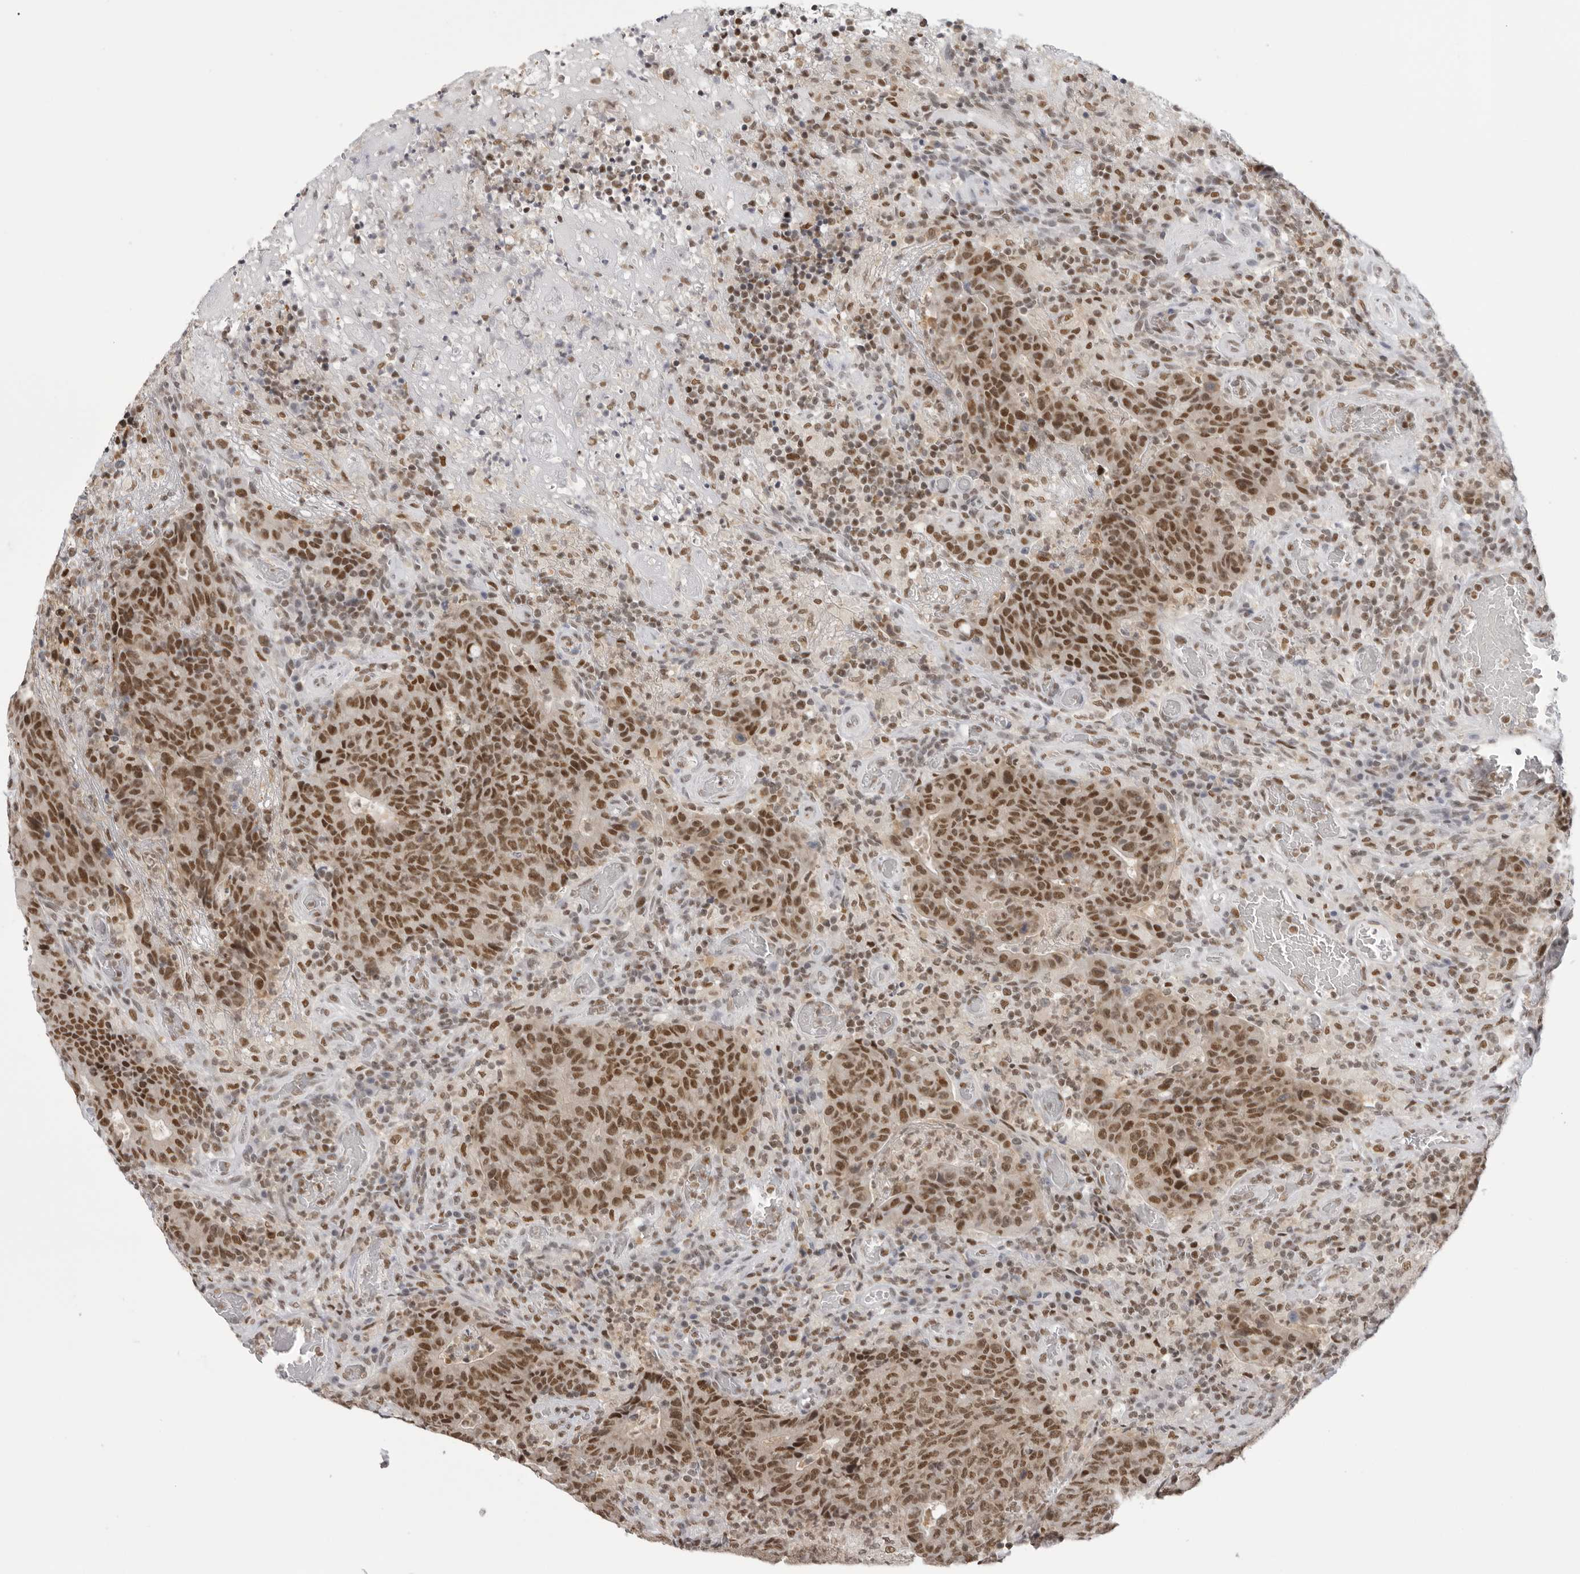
{"staining": {"intensity": "moderate", "quantity": ">75%", "location": "cytoplasmic/membranous,nuclear"}, "tissue": "colorectal cancer", "cell_type": "Tumor cells", "image_type": "cancer", "snomed": [{"axis": "morphology", "description": "Adenocarcinoma, NOS"}, {"axis": "topography", "description": "Colon"}], "caption": "Immunohistochemistry (DAB) staining of colorectal cancer (adenocarcinoma) reveals moderate cytoplasmic/membranous and nuclear protein staining in approximately >75% of tumor cells.", "gene": "RPA2", "patient": {"sex": "female", "age": 75}}